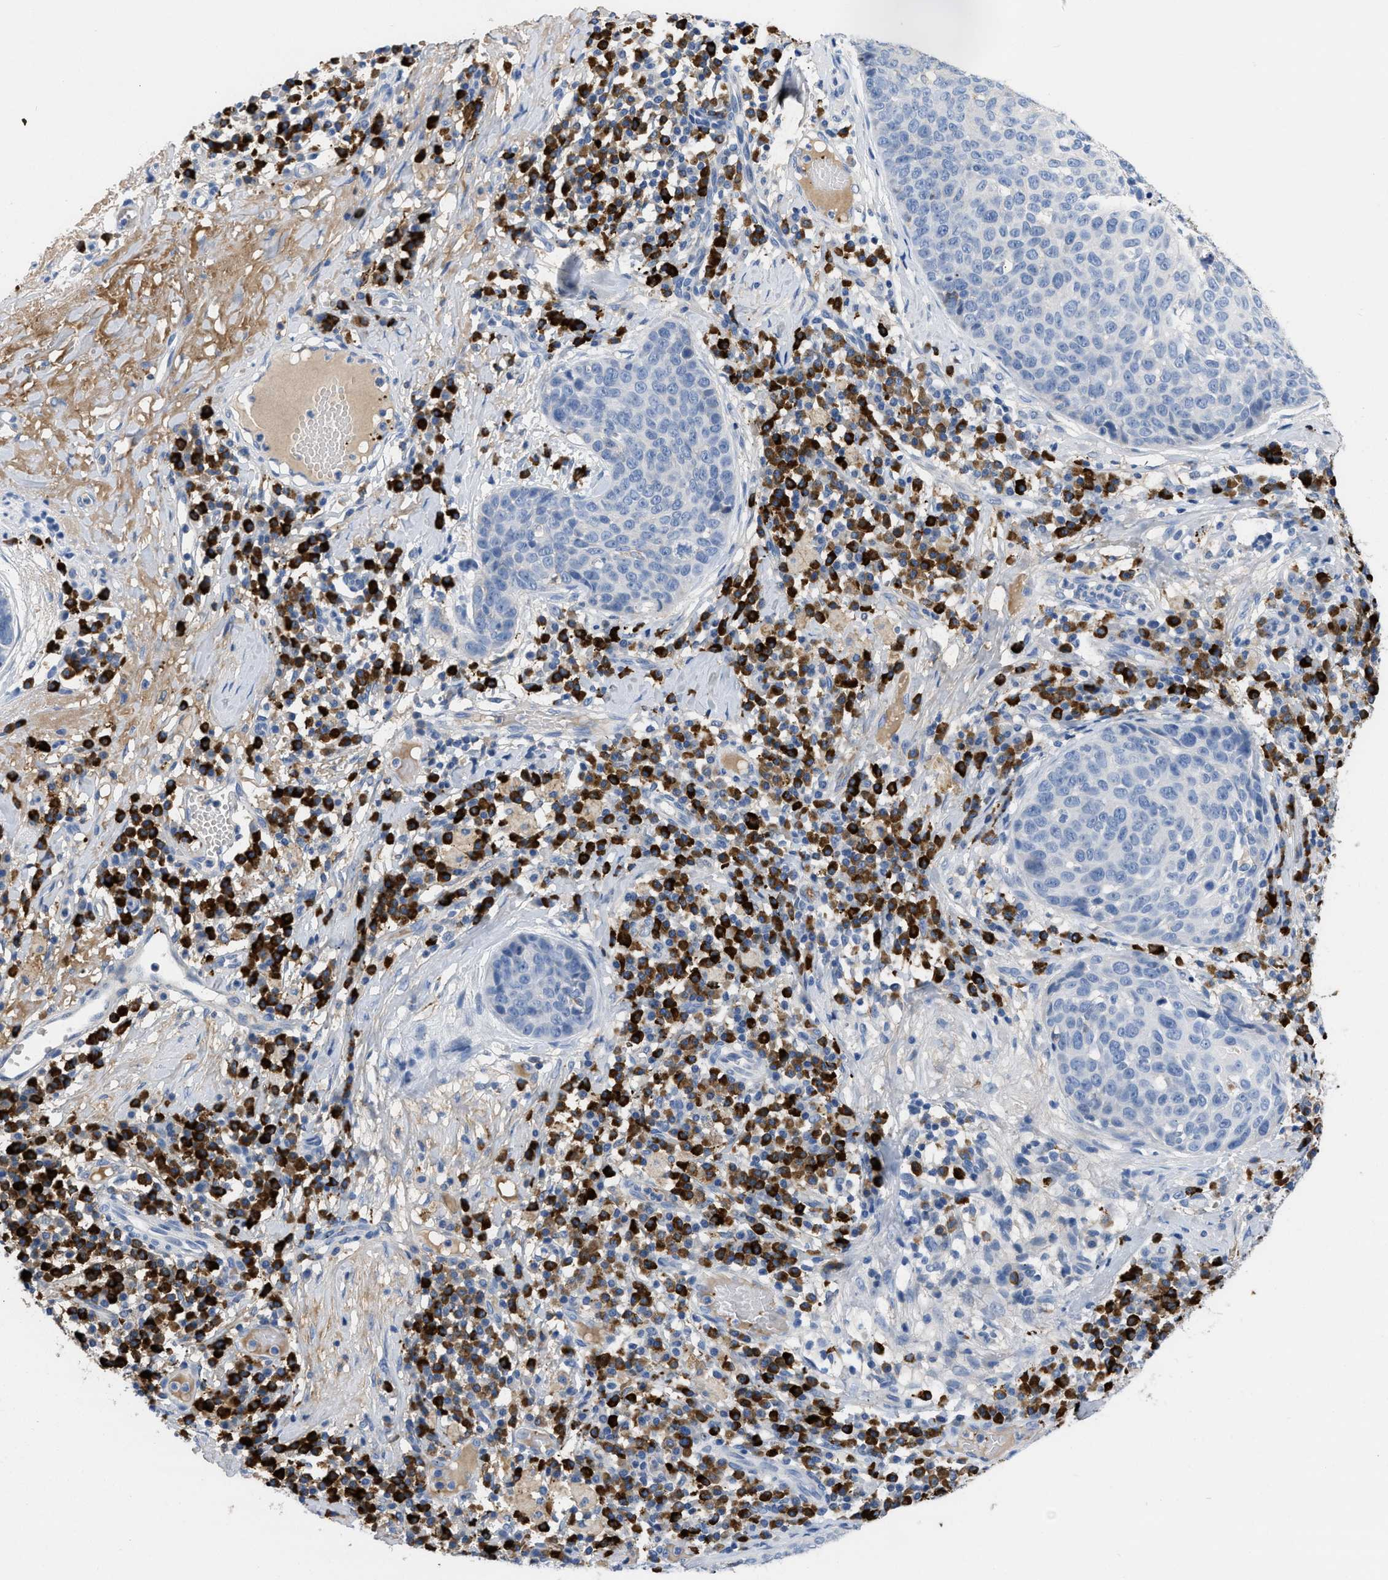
{"staining": {"intensity": "negative", "quantity": "none", "location": "none"}, "tissue": "skin cancer", "cell_type": "Tumor cells", "image_type": "cancer", "snomed": [{"axis": "morphology", "description": "Squamous cell carcinoma in situ, NOS"}, {"axis": "morphology", "description": "Squamous cell carcinoma, NOS"}, {"axis": "topography", "description": "Skin"}], "caption": "A histopathology image of human skin squamous cell carcinoma in situ is negative for staining in tumor cells.", "gene": "FGF18", "patient": {"sex": "male", "age": 93}}